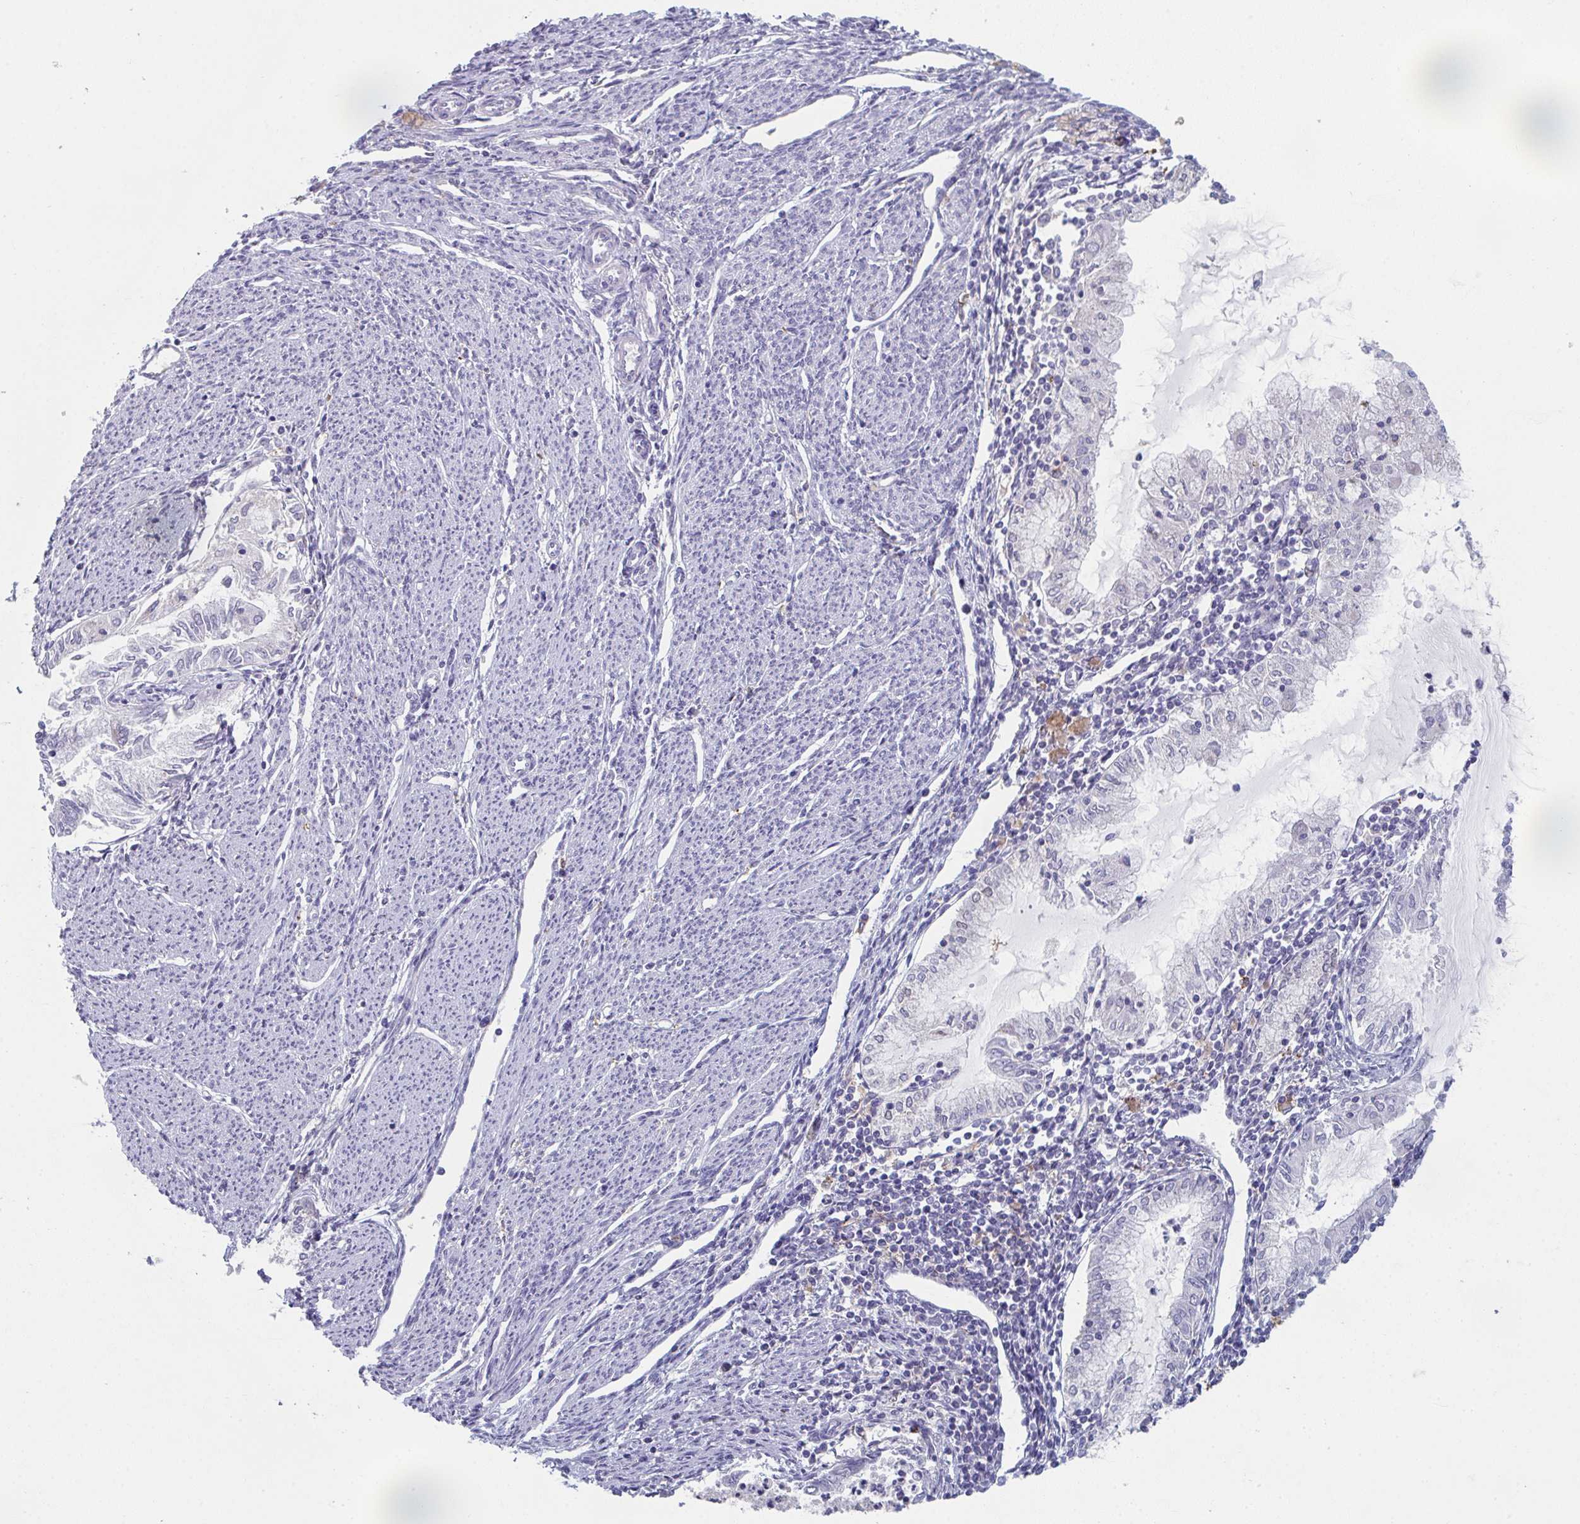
{"staining": {"intensity": "negative", "quantity": "none", "location": "none"}, "tissue": "endometrial cancer", "cell_type": "Tumor cells", "image_type": "cancer", "snomed": [{"axis": "morphology", "description": "Adenocarcinoma, NOS"}, {"axis": "topography", "description": "Endometrium"}], "caption": "Tumor cells show no significant expression in adenocarcinoma (endometrial).", "gene": "ADAM21", "patient": {"sex": "female", "age": 79}}